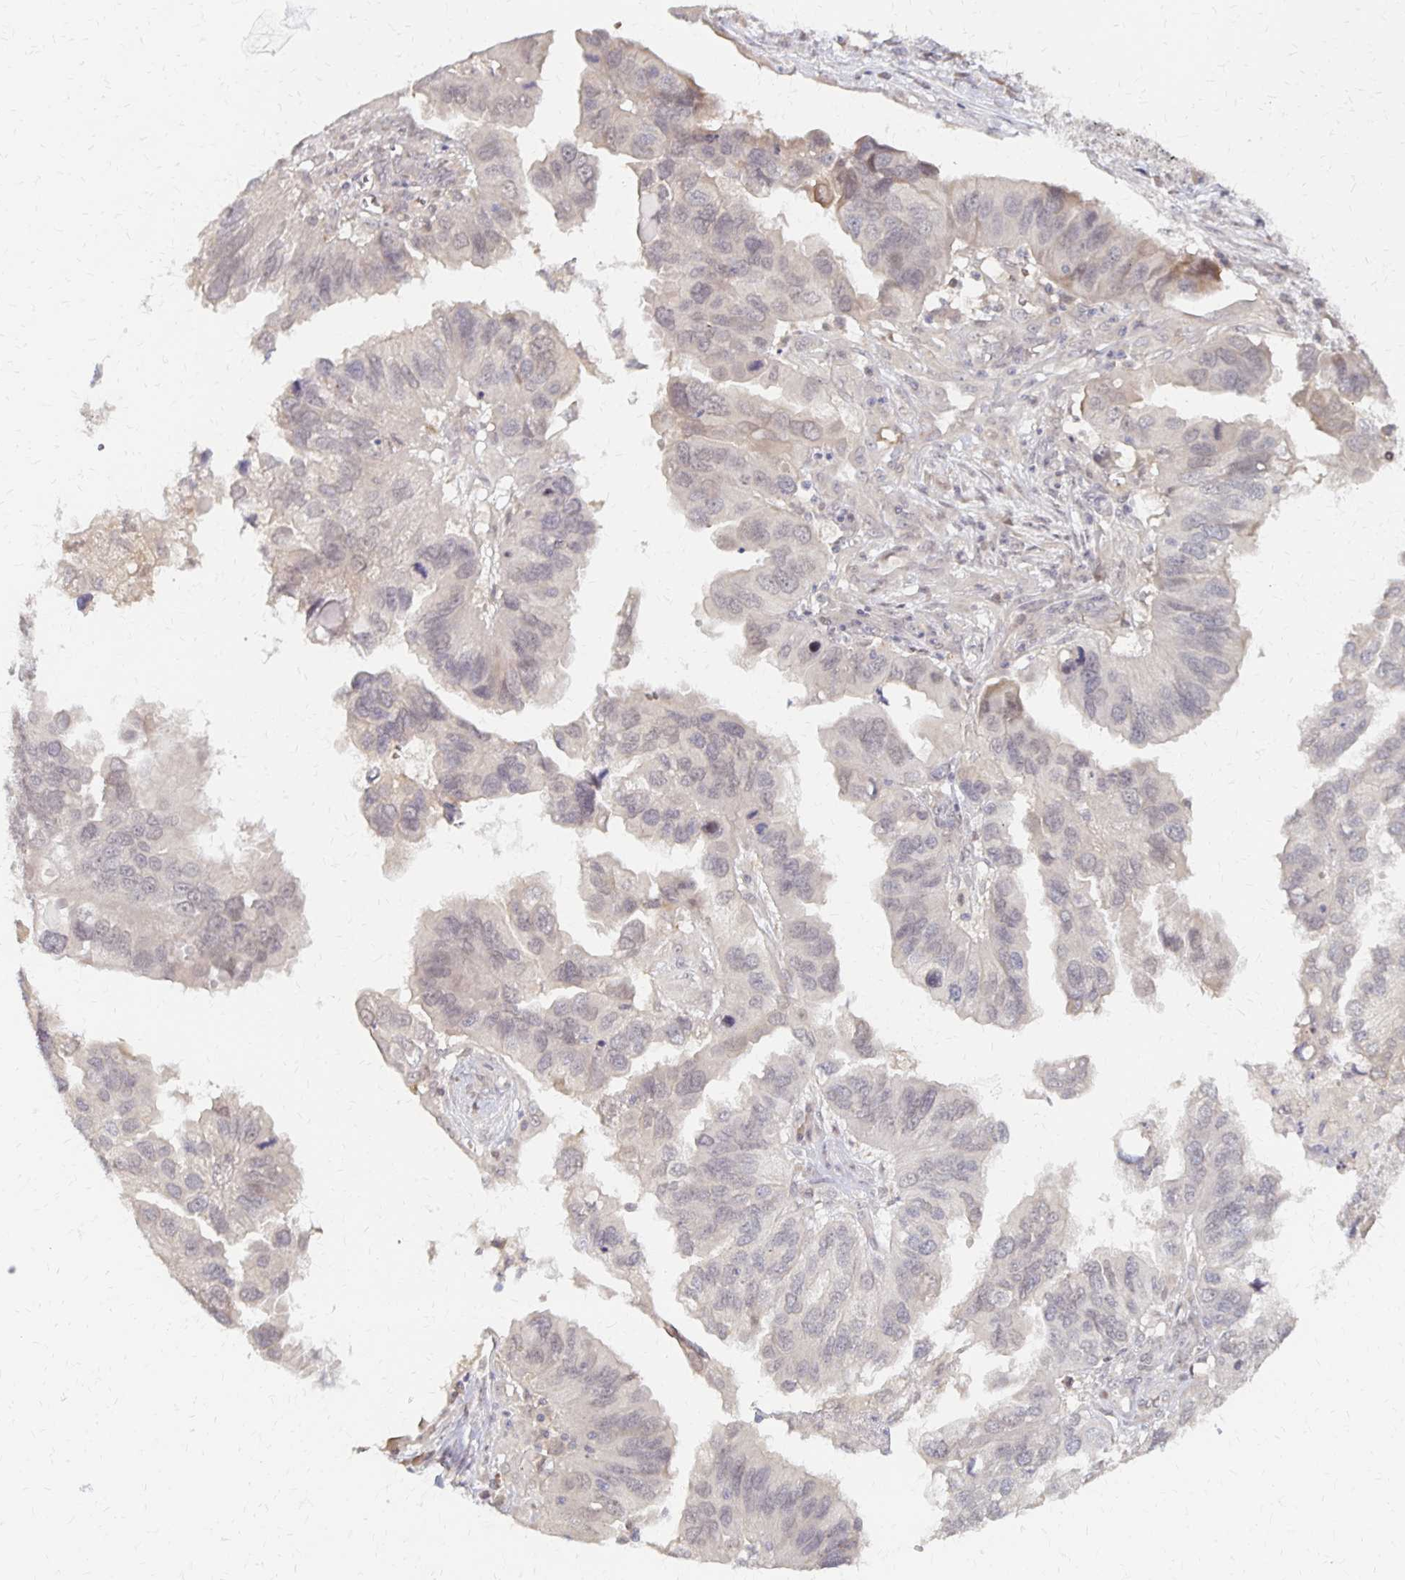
{"staining": {"intensity": "negative", "quantity": "none", "location": "none"}, "tissue": "ovarian cancer", "cell_type": "Tumor cells", "image_type": "cancer", "snomed": [{"axis": "morphology", "description": "Cystadenocarcinoma, serous, NOS"}, {"axis": "topography", "description": "Ovary"}], "caption": "A micrograph of ovarian cancer (serous cystadenocarcinoma) stained for a protein reveals no brown staining in tumor cells.", "gene": "PRKCB", "patient": {"sex": "female", "age": 79}}